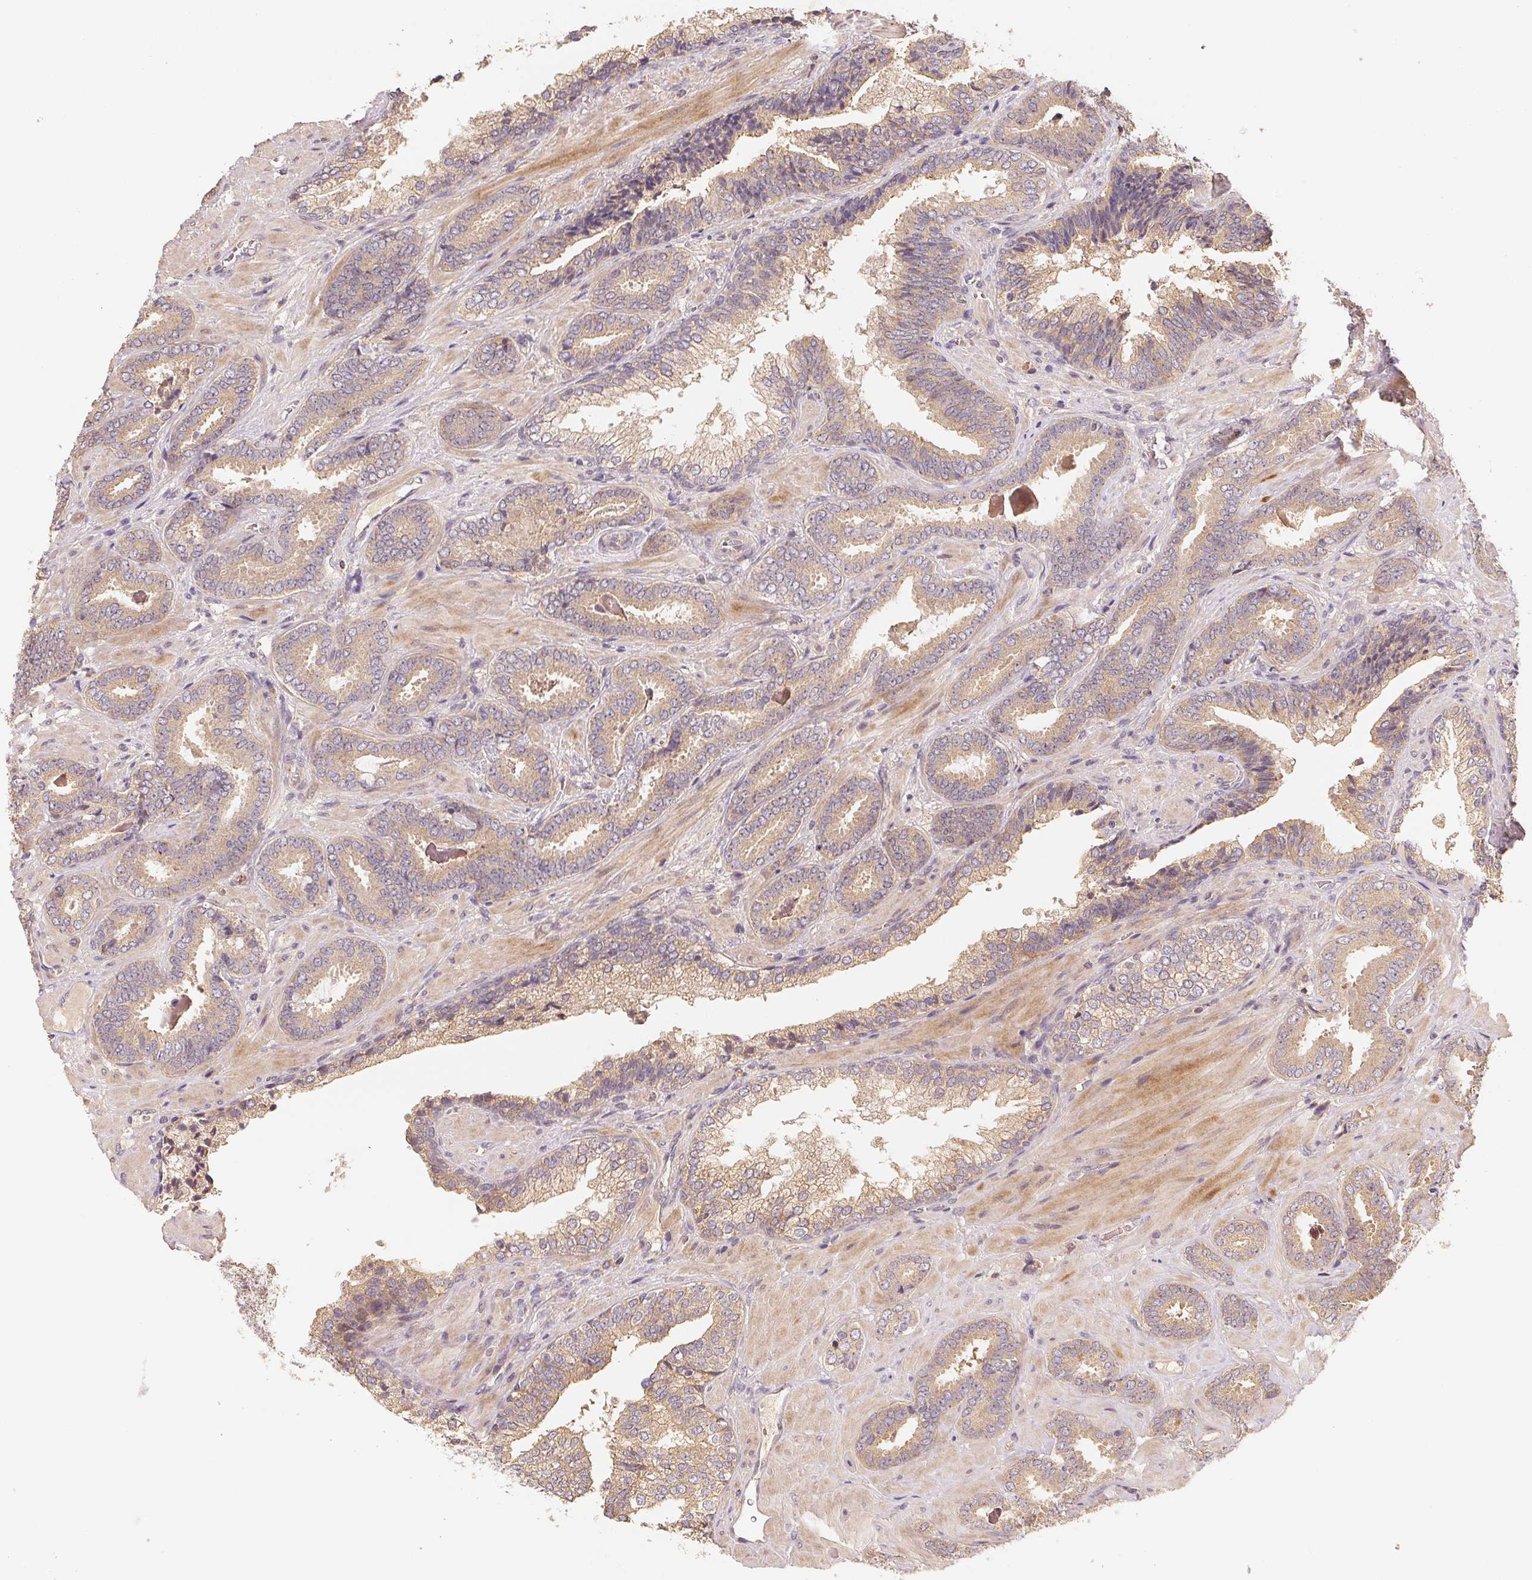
{"staining": {"intensity": "weak", "quantity": ">75%", "location": "cytoplasmic/membranous"}, "tissue": "prostate cancer", "cell_type": "Tumor cells", "image_type": "cancer", "snomed": [{"axis": "morphology", "description": "Adenocarcinoma, Low grade"}, {"axis": "topography", "description": "Prostate"}], "caption": "Immunohistochemical staining of human prostate cancer demonstrates weak cytoplasmic/membranous protein positivity in about >75% of tumor cells. (DAB (3,3'-diaminobenzidine) IHC, brown staining for protein, blue staining for nuclei).", "gene": "RALA", "patient": {"sex": "male", "age": 61}}